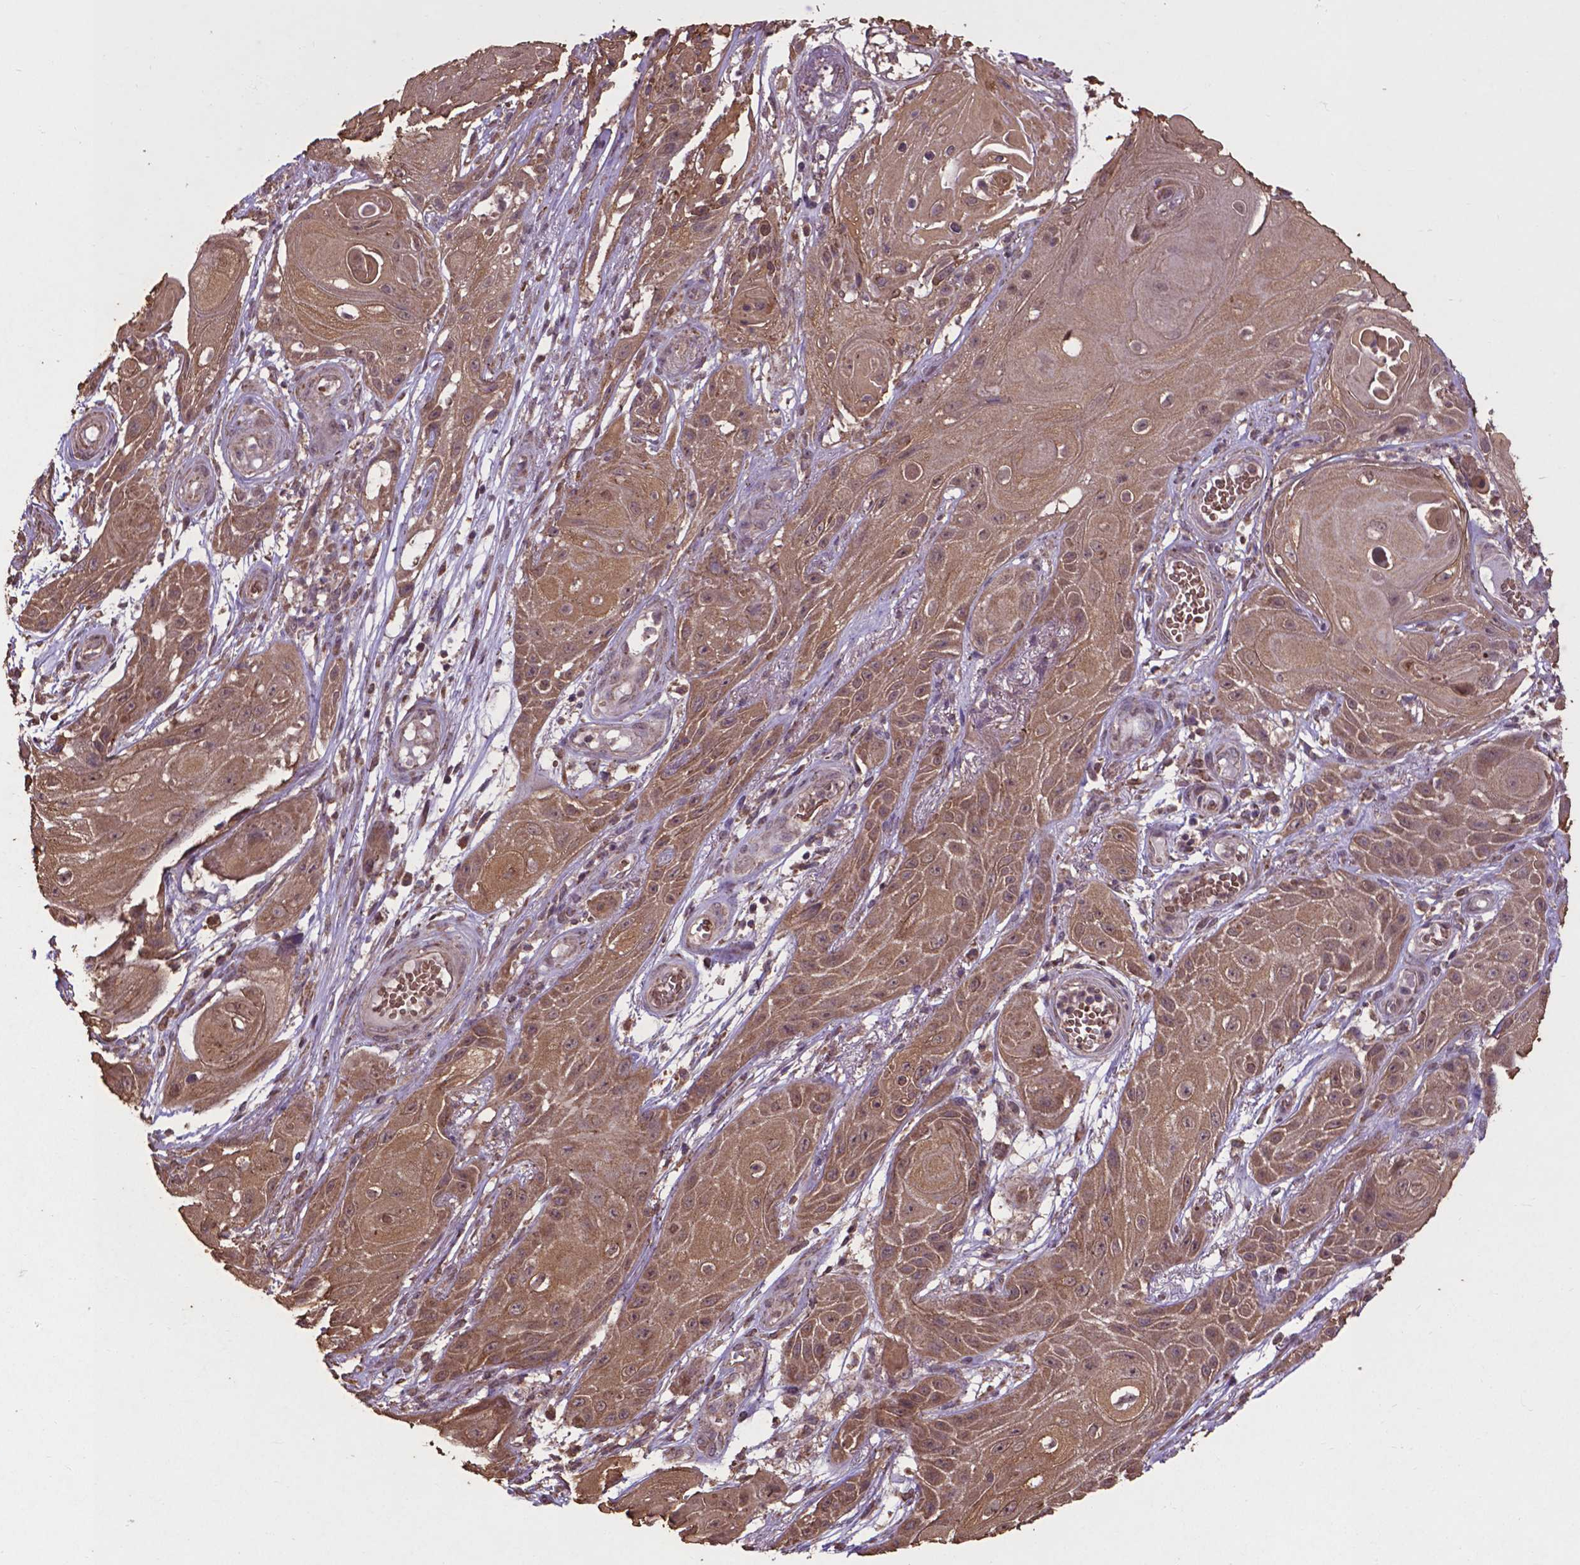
{"staining": {"intensity": "moderate", "quantity": ">75%", "location": "cytoplasmic/membranous,nuclear"}, "tissue": "skin cancer", "cell_type": "Tumor cells", "image_type": "cancer", "snomed": [{"axis": "morphology", "description": "Squamous cell carcinoma, NOS"}, {"axis": "topography", "description": "Skin"}], "caption": "Human skin squamous cell carcinoma stained for a protein (brown) reveals moderate cytoplasmic/membranous and nuclear positive expression in about >75% of tumor cells.", "gene": "DCAF1", "patient": {"sex": "male", "age": 62}}